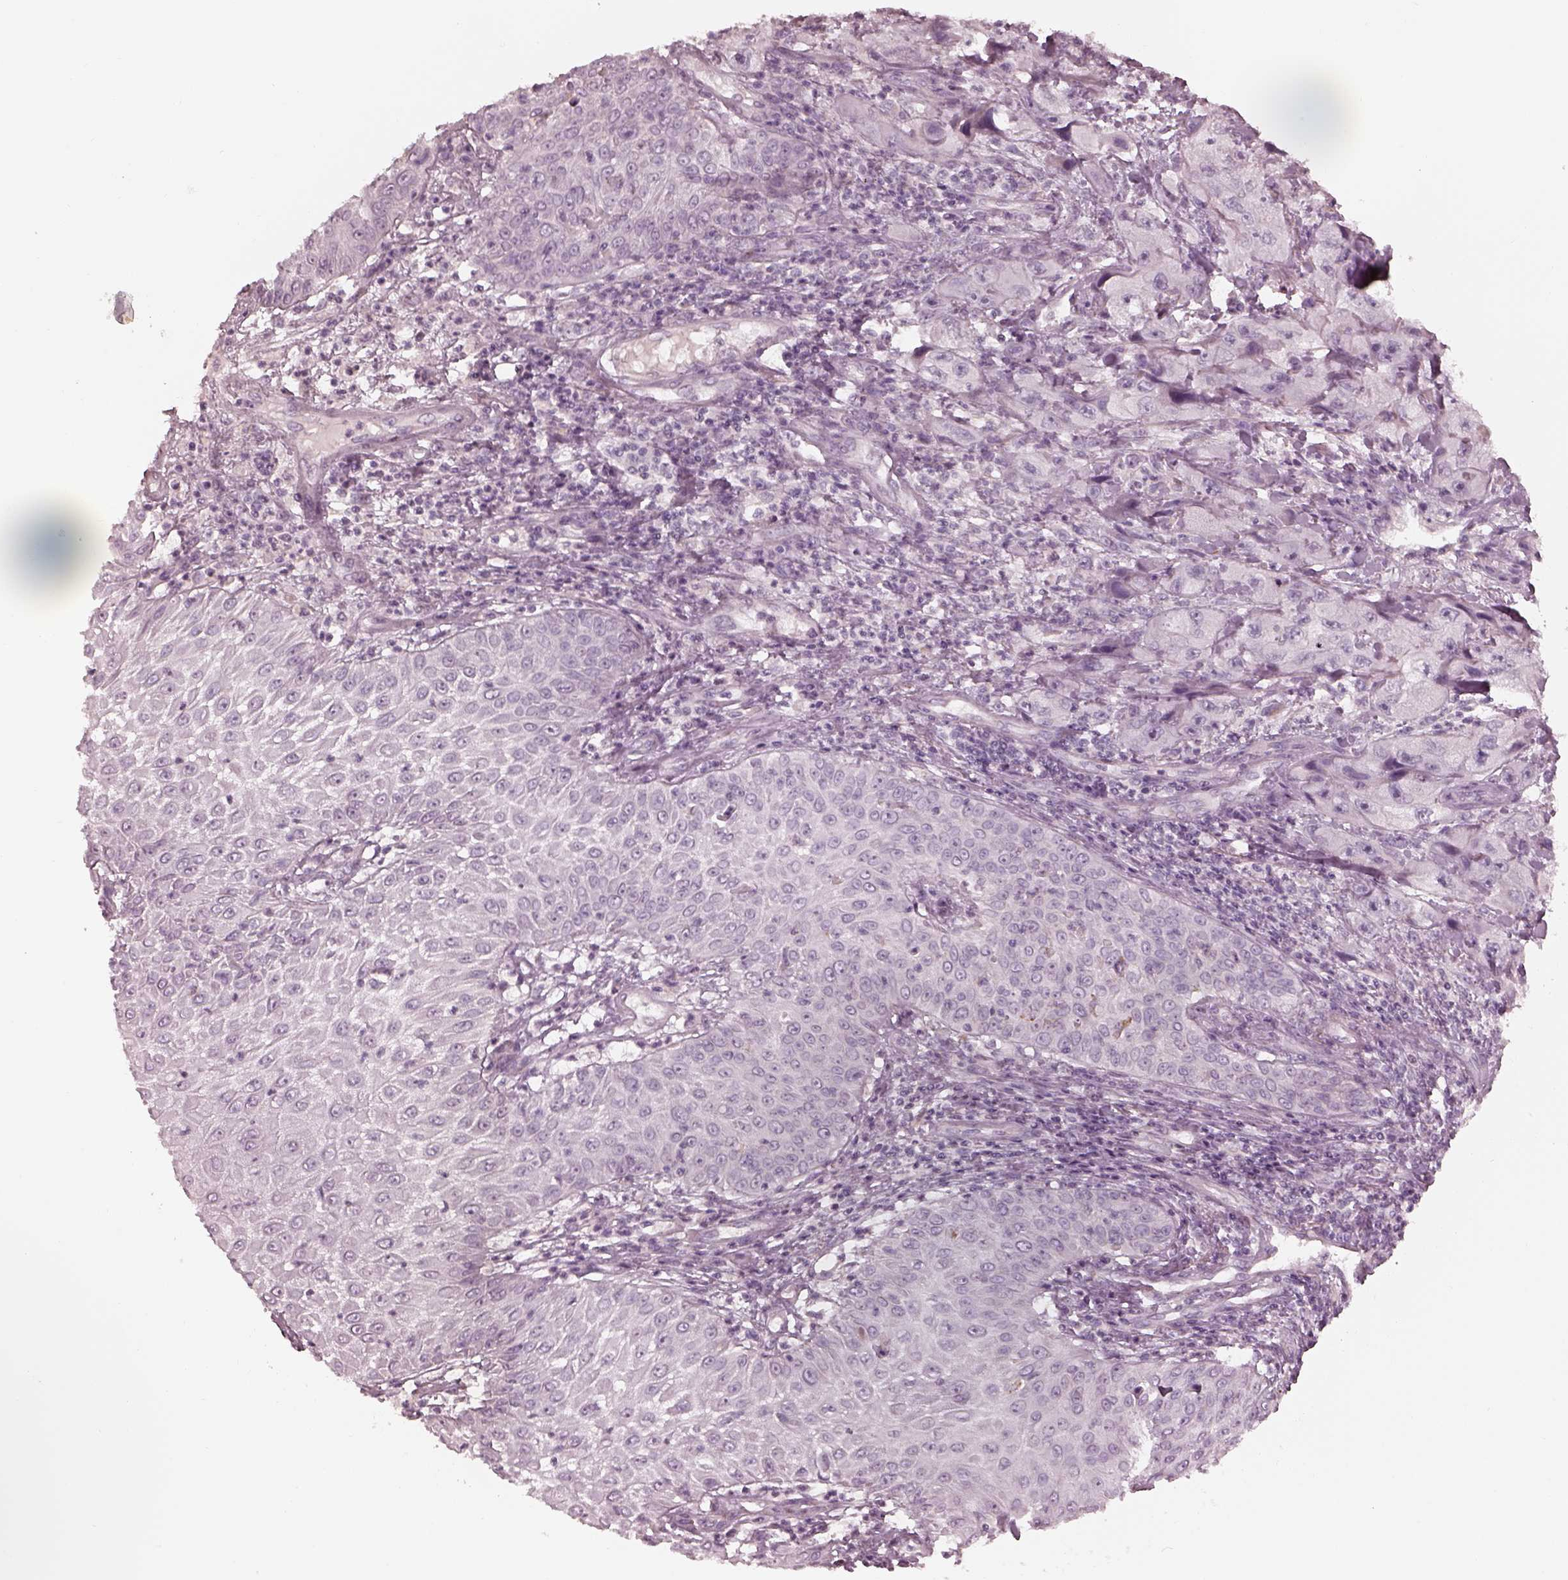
{"staining": {"intensity": "negative", "quantity": "none", "location": "none"}, "tissue": "skin cancer", "cell_type": "Tumor cells", "image_type": "cancer", "snomed": [{"axis": "morphology", "description": "Squamous cell carcinoma, NOS"}, {"axis": "topography", "description": "Skin"}, {"axis": "topography", "description": "Subcutis"}], "caption": "This is an IHC micrograph of squamous cell carcinoma (skin). There is no positivity in tumor cells.", "gene": "ANKLE1", "patient": {"sex": "male", "age": 73}}